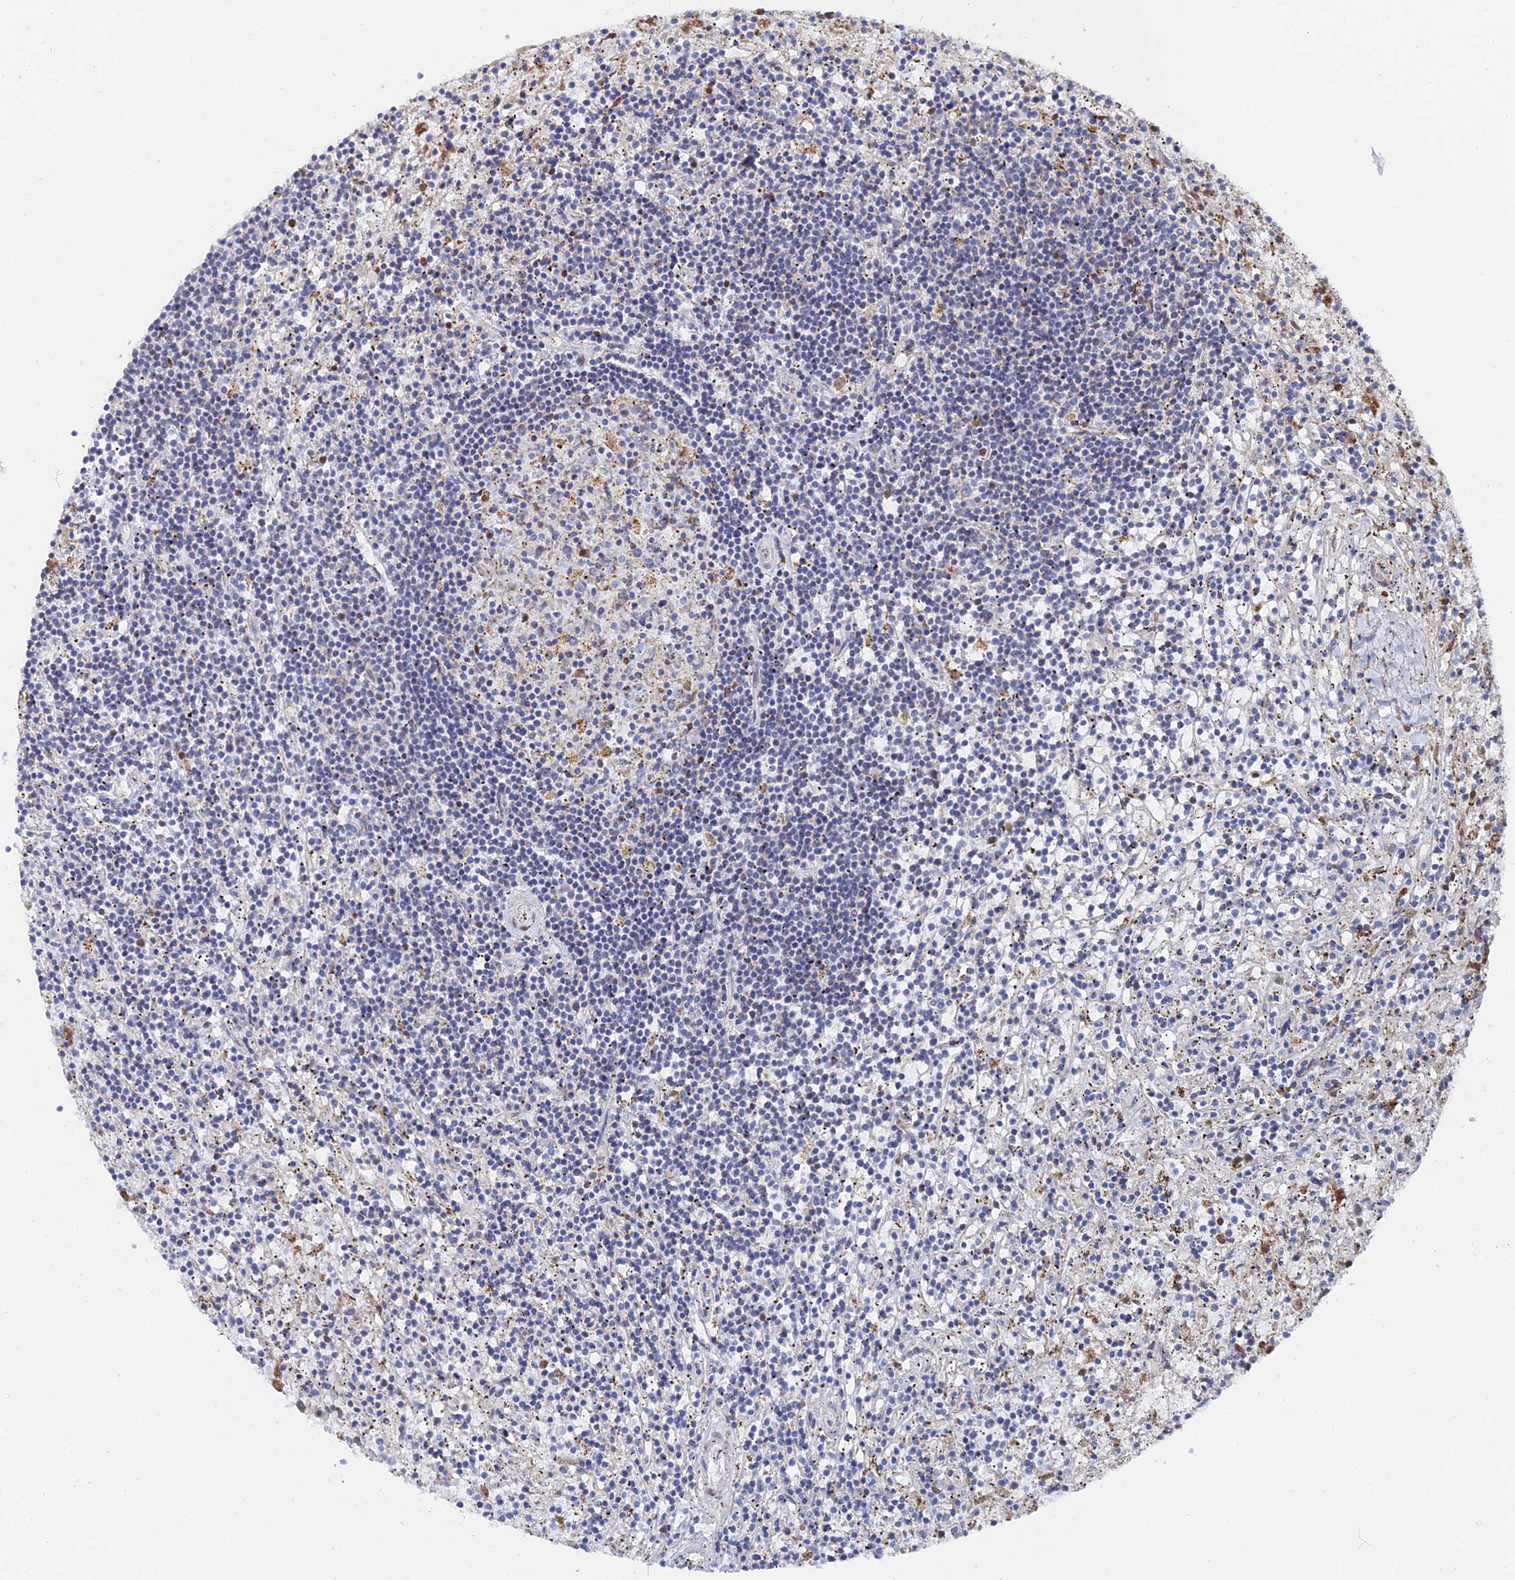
{"staining": {"intensity": "negative", "quantity": "none", "location": "none"}, "tissue": "lymphoma", "cell_type": "Tumor cells", "image_type": "cancer", "snomed": [{"axis": "morphology", "description": "Malignant lymphoma, non-Hodgkin's type, Low grade"}, {"axis": "topography", "description": "Spleen"}], "caption": "An immunohistochemistry (IHC) histopathology image of lymphoma is shown. There is no staining in tumor cells of lymphoma.", "gene": "MPC1", "patient": {"sex": "male", "age": 76}}